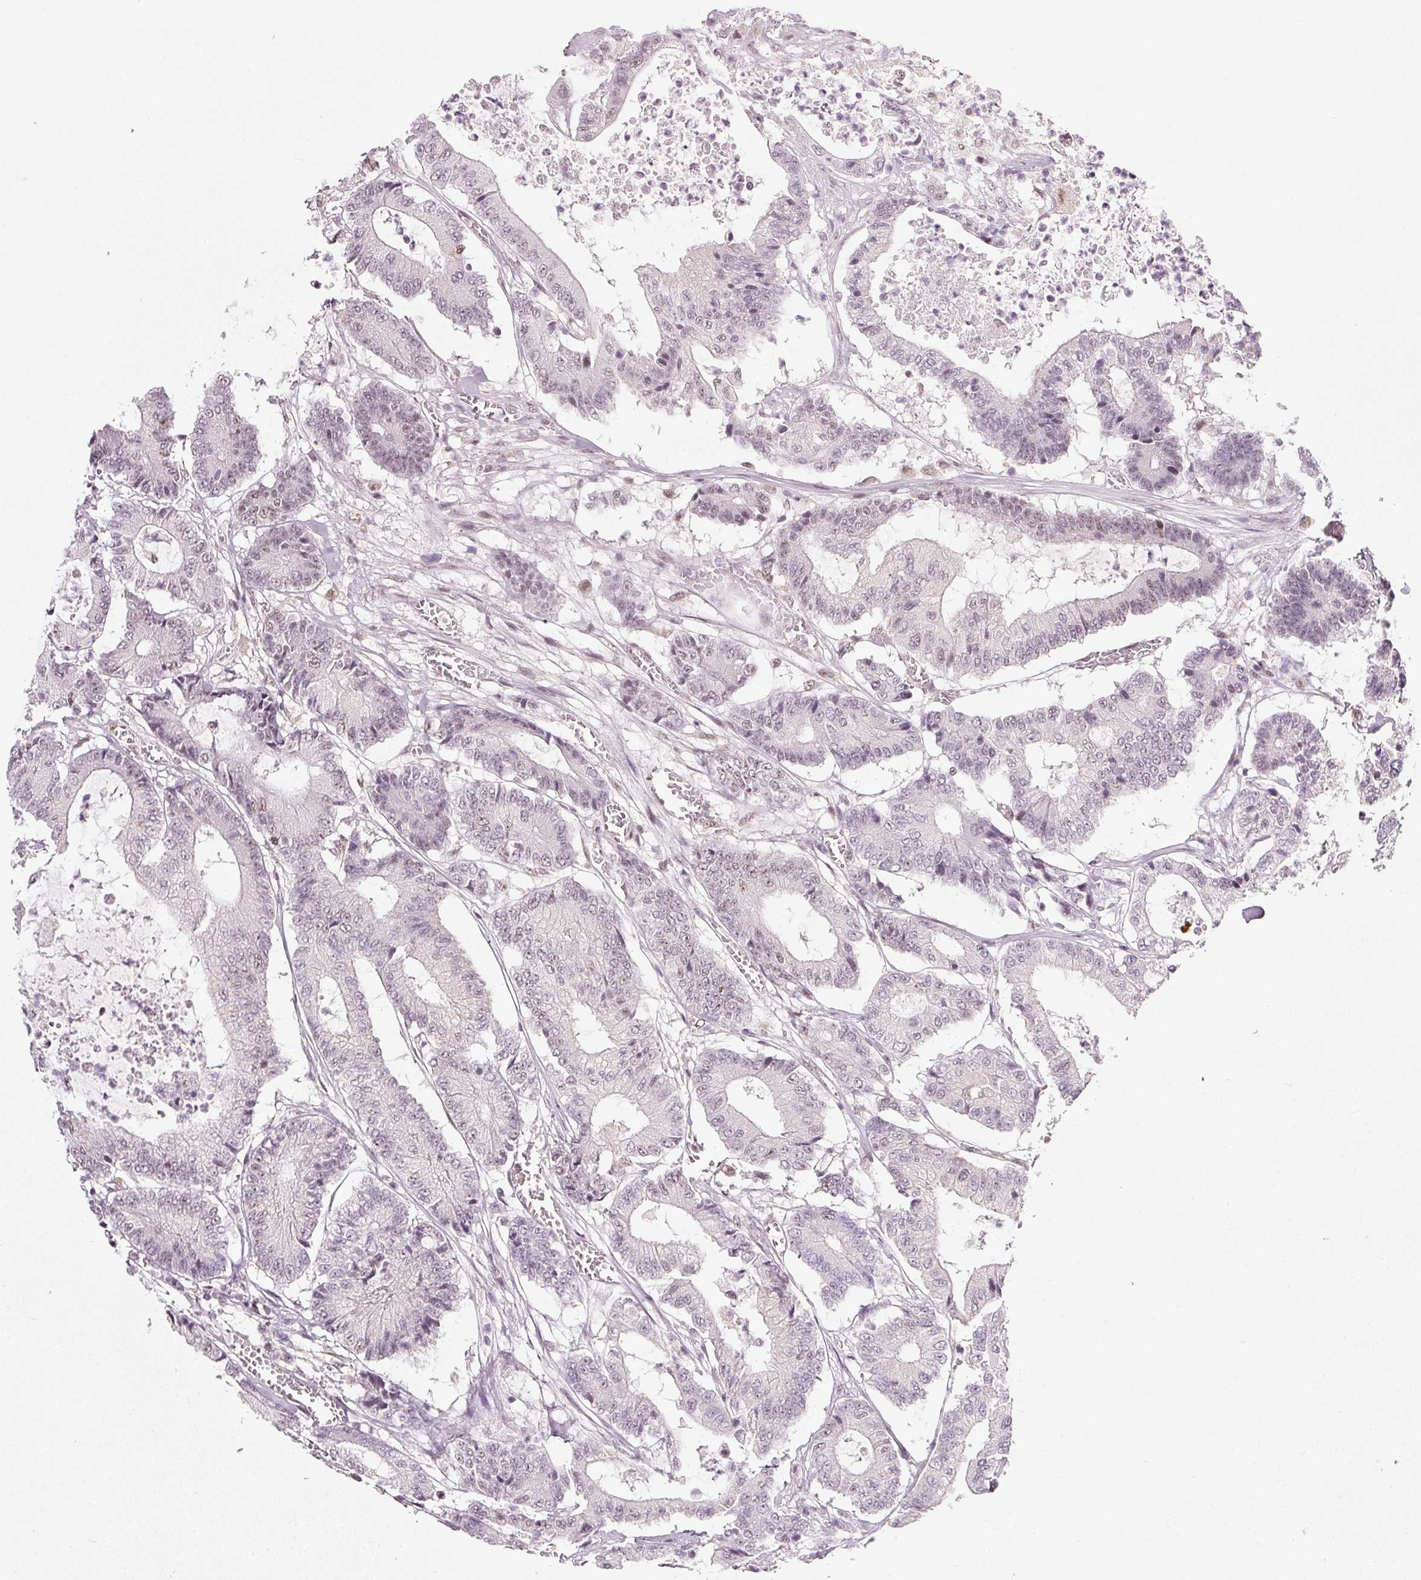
{"staining": {"intensity": "negative", "quantity": "none", "location": "none"}, "tissue": "colorectal cancer", "cell_type": "Tumor cells", "image_type": "cancer", "snomed": [{"axis": "morphology", "description": "Adenocarcinoma, NOS"}, {"axis": "topography", "description": "Colon"}], "caption": "Immunohistochemistry (IHC) photomicrograph of neoplastic tissue: colorectal cancer stained with DAB shows no significant protein staining in tumor cells.", "gene": "FSTL3", "patient": {"sex": "female", "age": 84}}